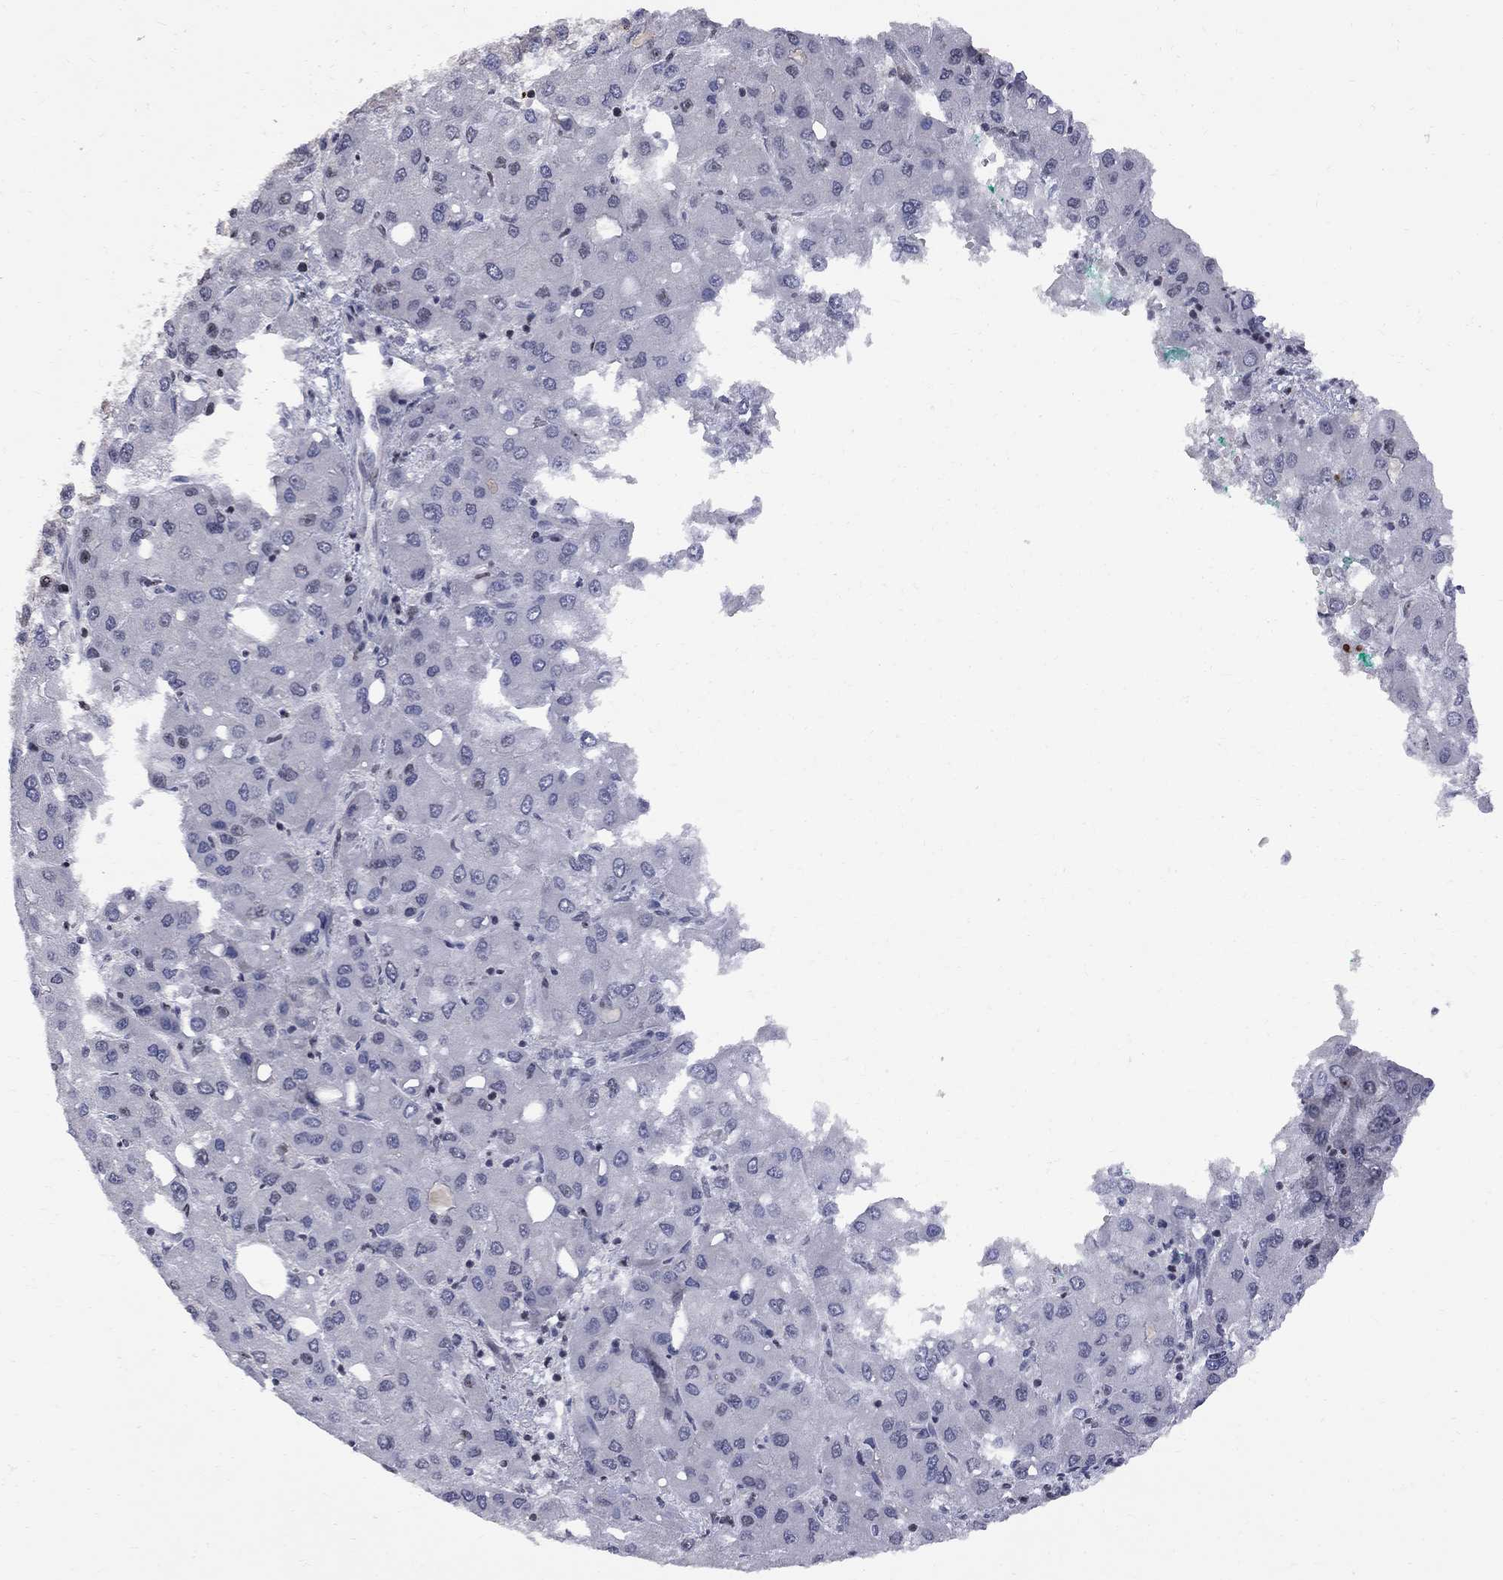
{"staining": {"intensity": "weak", "quantity": "<25%", "location": "nuclear"}, "tissue": "liver cancer", "cell_type": "Tumor cells", "image_type": "cancer", "snomed": [{"axis": "morphology", "description": "Carcinoma, Hepatocellular, NOS"}, {"axis": "topography", "description": "Liver"}], "caption": "Tumor cells are negative for protein expression in human liver cancer (hepatocellular carcinoma).", "gene": "DHX33", "patient": {"sex": "male", "age": 73}}